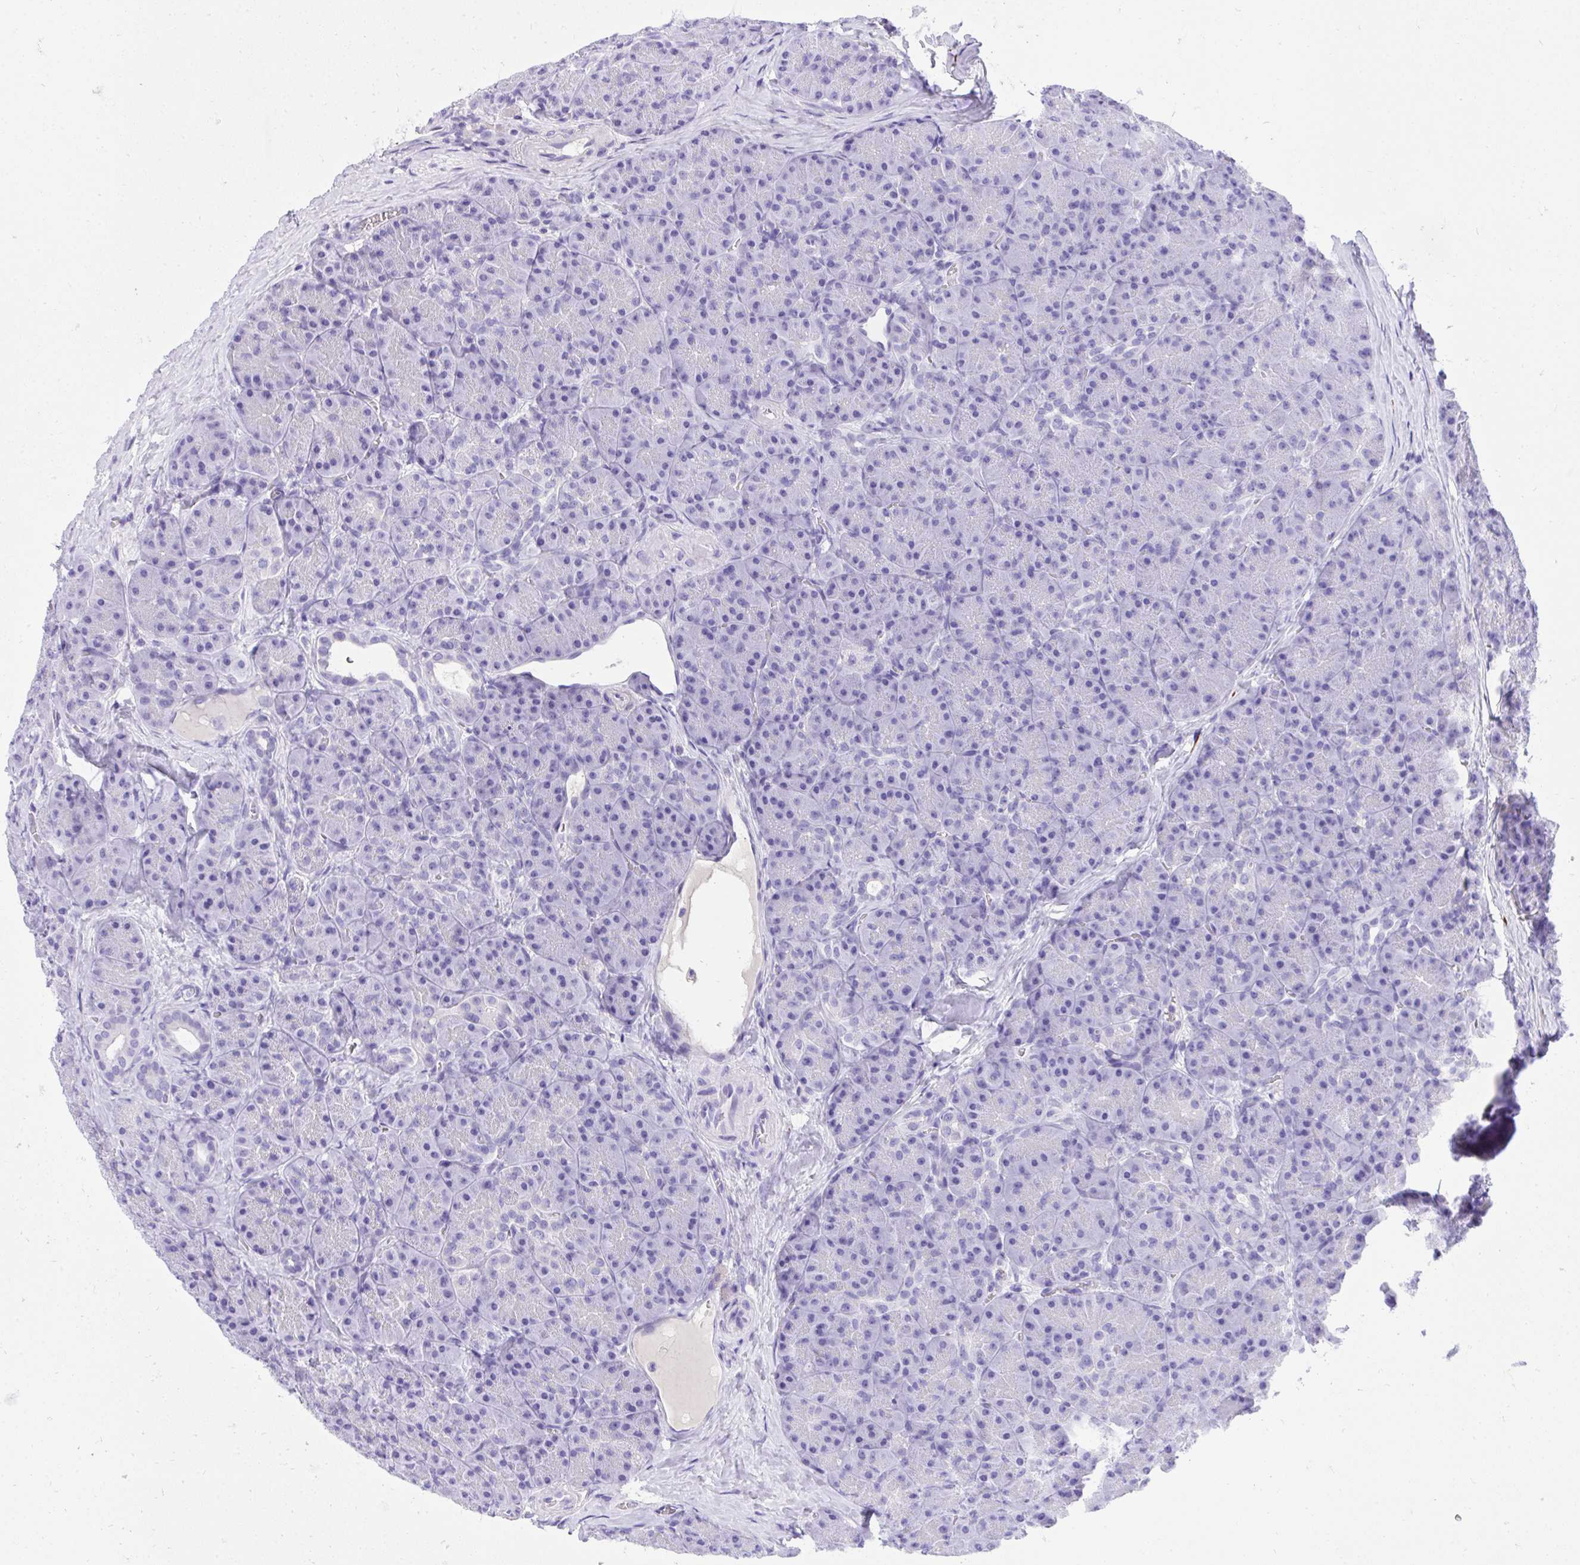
{"staining": {"intensity": "negative", "quantity": "none", "location": "none"}, "tissue": "pancreas", "cell_type": "Exocrine glandular cells", "image_type": "normal", "snomed": [{"axis": "morphology", "description": "Normal tissue, NOS"}, {"axis": "topography", "description": "Pancreas"}], "caption": "Human pancreas stained for a protein using IHC displays no staining in exocrine glandular cells.", "gene": "KCNN4", "patient": {"sex": "male", "age": 57}}